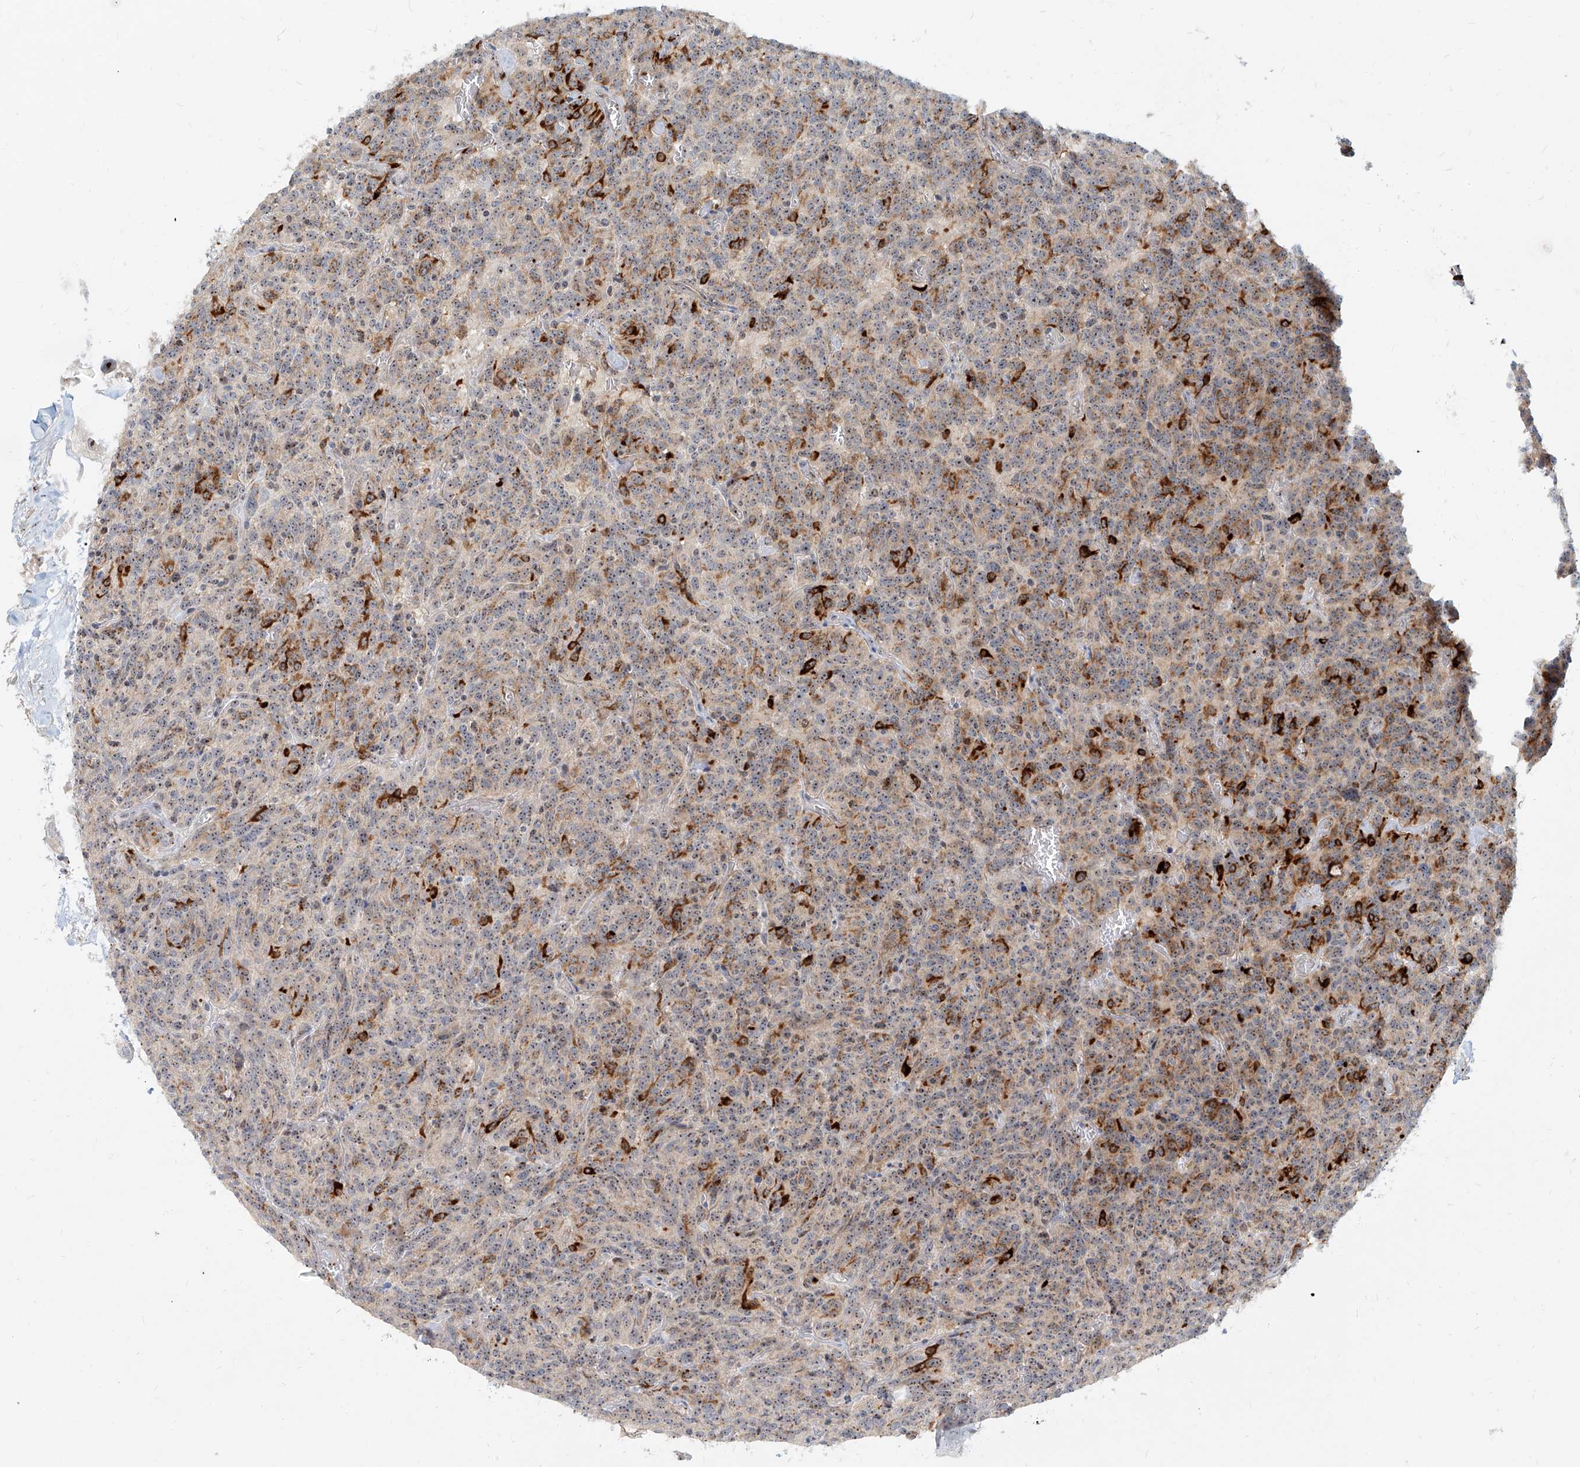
{"staining": {"intensity": "moderate", "quantity": ">75%", "location": "cytoplasmic/membranous,nuclear"}, "tissue": "carcinoid", "cell_type": "Tumor cells", "image_type": "cancer", "snomed": [{"axis": "morphology", "description": "Carcinoid, malignant, NOS"}, {"axis": "topography", "description": "Lung"}], "caption": "About >75% of tumor cells in malignant carcinoid show moderate cytoplasmic/membranous and nuclear protein staining as visualized by brown immunohistochemical staining.", "gene": "BYSL", "patient": {"sex": "female", "age": 46}}